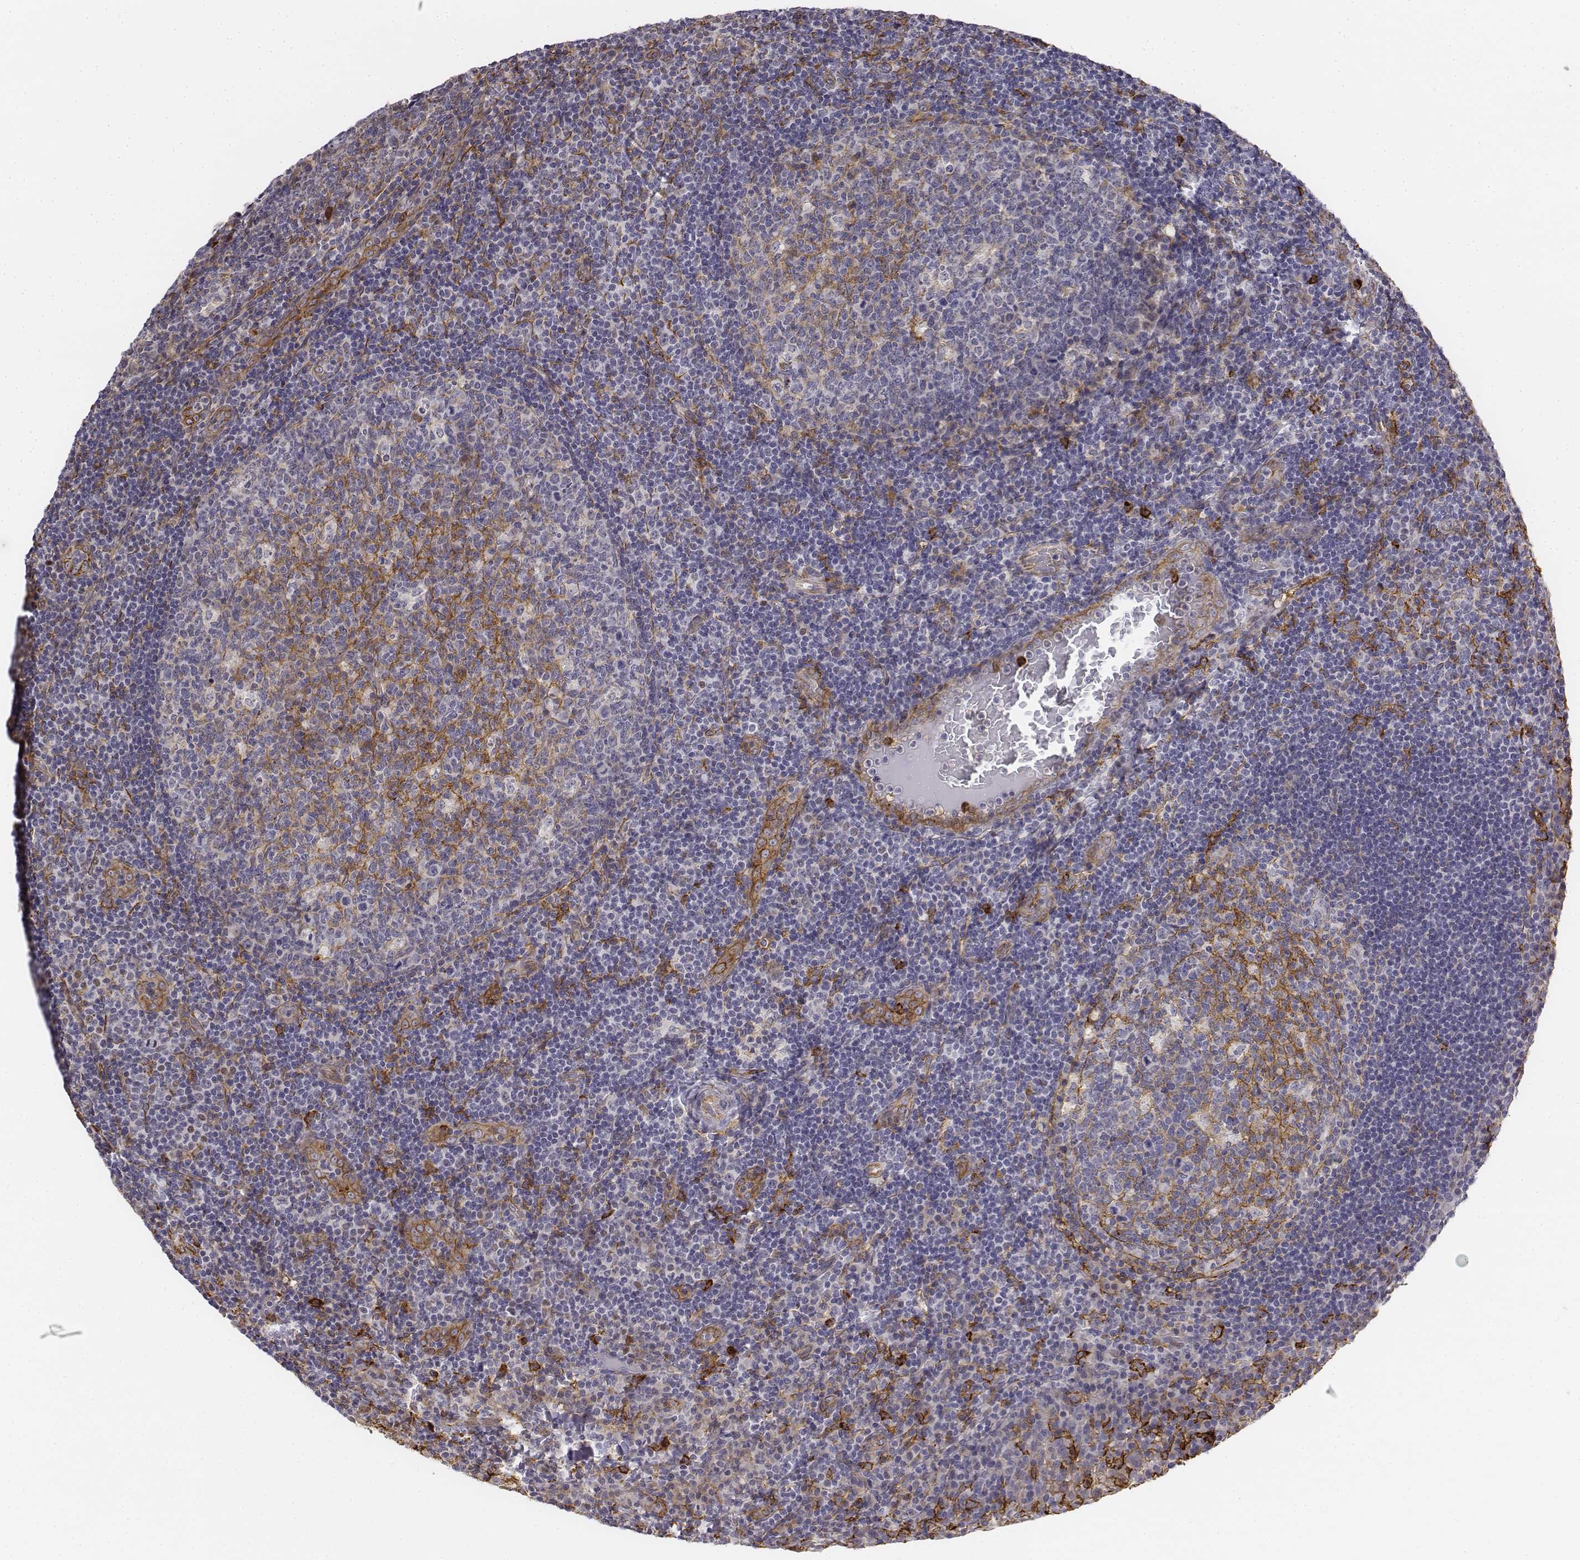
{"staining": {"intensity": "strong", "quantity": "25%-75%", "location": "cytoplasmic/membranous"}, "tissue": "tonsil", "cell_type": "Germinal center cells", "image_type": "normal", "snomed": [{"axis": "morphology", "description": "Normal tissue, NOS"}, {"axis": "topography", "description": "Tonsil"}], "caption": "Immunohistochemistry staining of normal tonsil, which displays high levels of strong cytoplasmic/membranous positivity in approximately 25%-75% of germinal center cells indicating strong cytoplasmic/membranous protein positivity. The staining was performed using DAB (3,3'-diaminobenzidine) (brown) for protein detection and nuclei were counterstained in hematoxylin (blue).", "gene": "CD14", "patient": {"sex": "male", "age": 17}}